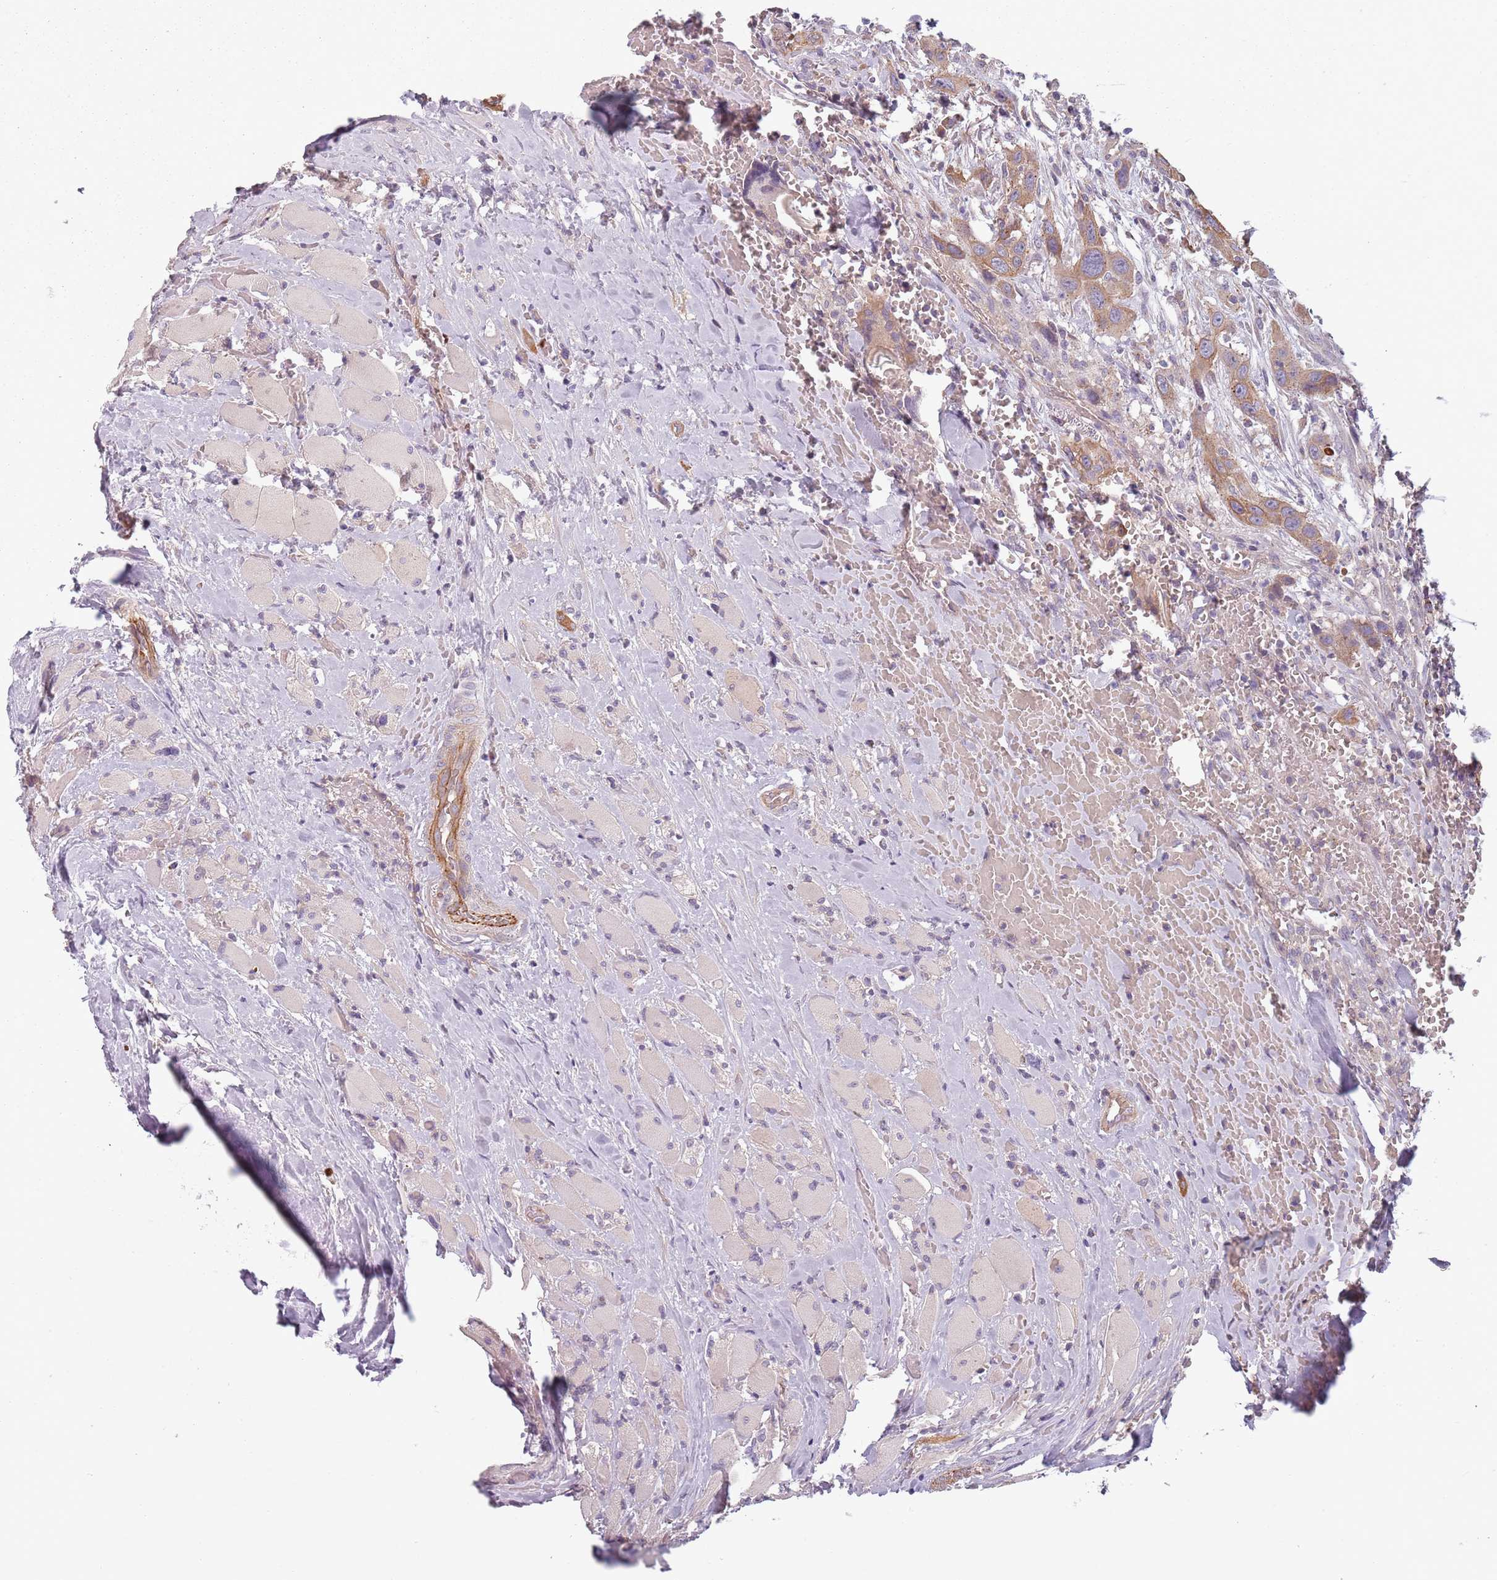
{"staining": {"intensity": "moderate", "quantity": ">75%", "location": "cytoplasmic/membranous"}, "tissue": "head and neck cancer", "cell_type": "Tumor cells", "image_type": "cancer", "snomed": [{"axis": "morphology", "description": "Squamous cell carcinoma, NOS"}, {"axis": "topography", "description": "Head-Neck"}], "caption": "An image of human head and neck squamous cell carcinoma stained for a protein demonstrates moderate cytoplasmic/membranous brown staining in tumor cells. (brown staining indicates protein expression, while blue staining denotes nuclei).", "gene": "TLCD2", "patient": {"sex": "male", "age": 81}}